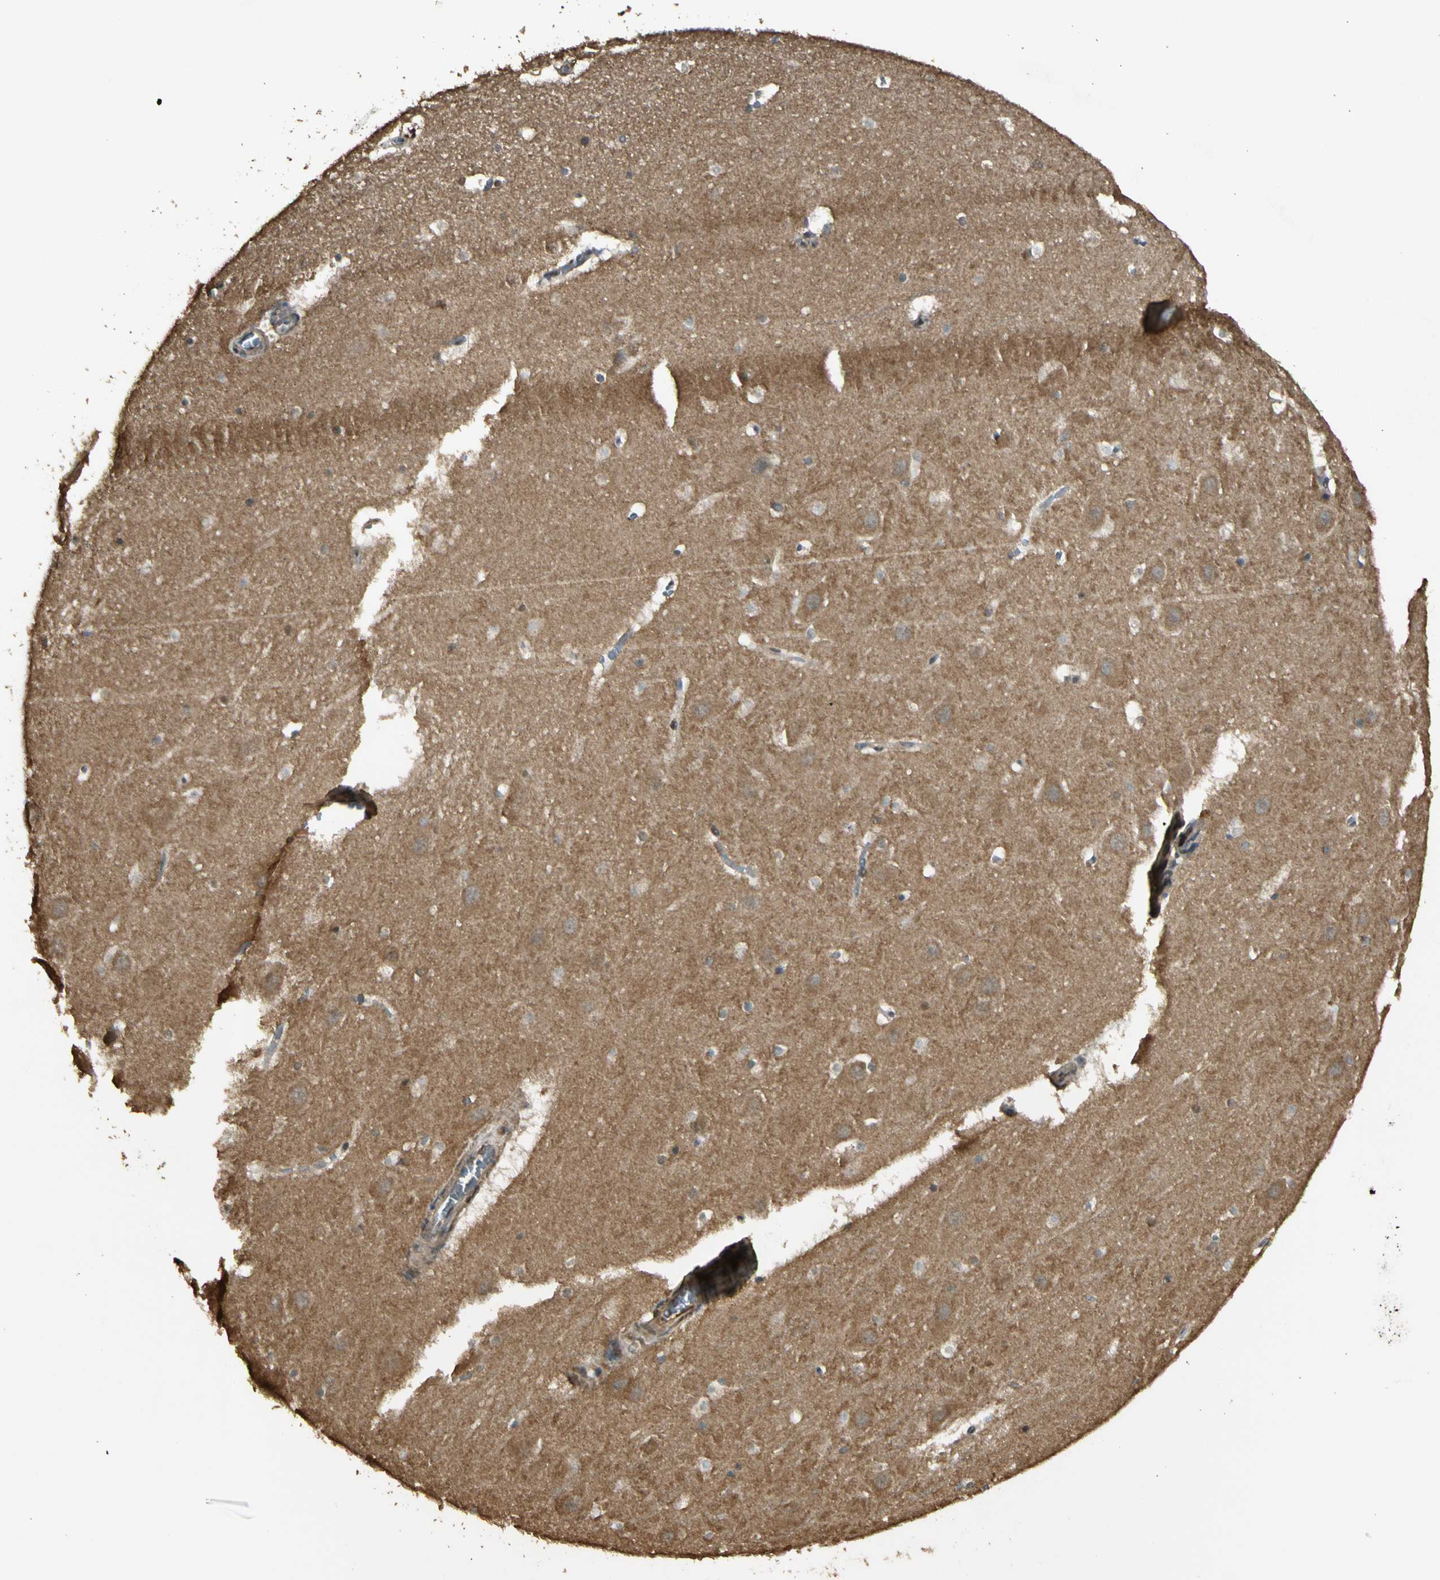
{"staining": {"intensity": "negative", "quantity": "none", "location": "none"}, "tissue": "hippocampus", "cell_type": "Glial cells", "image_type": "normal", "snomed": [{"axis": "morphology", "description": "Normal tissue, NOS"}, {"axis": "topography", "description": "Hippocampus"}], "caption": "An immunohistochemistry image of benign hippocampus is shown. There is no staining in glial cells of hippocampus. Nuclei are stained in blue.", "gene": "GMEB2", "patient": {"sex": "male", "age": 45}}